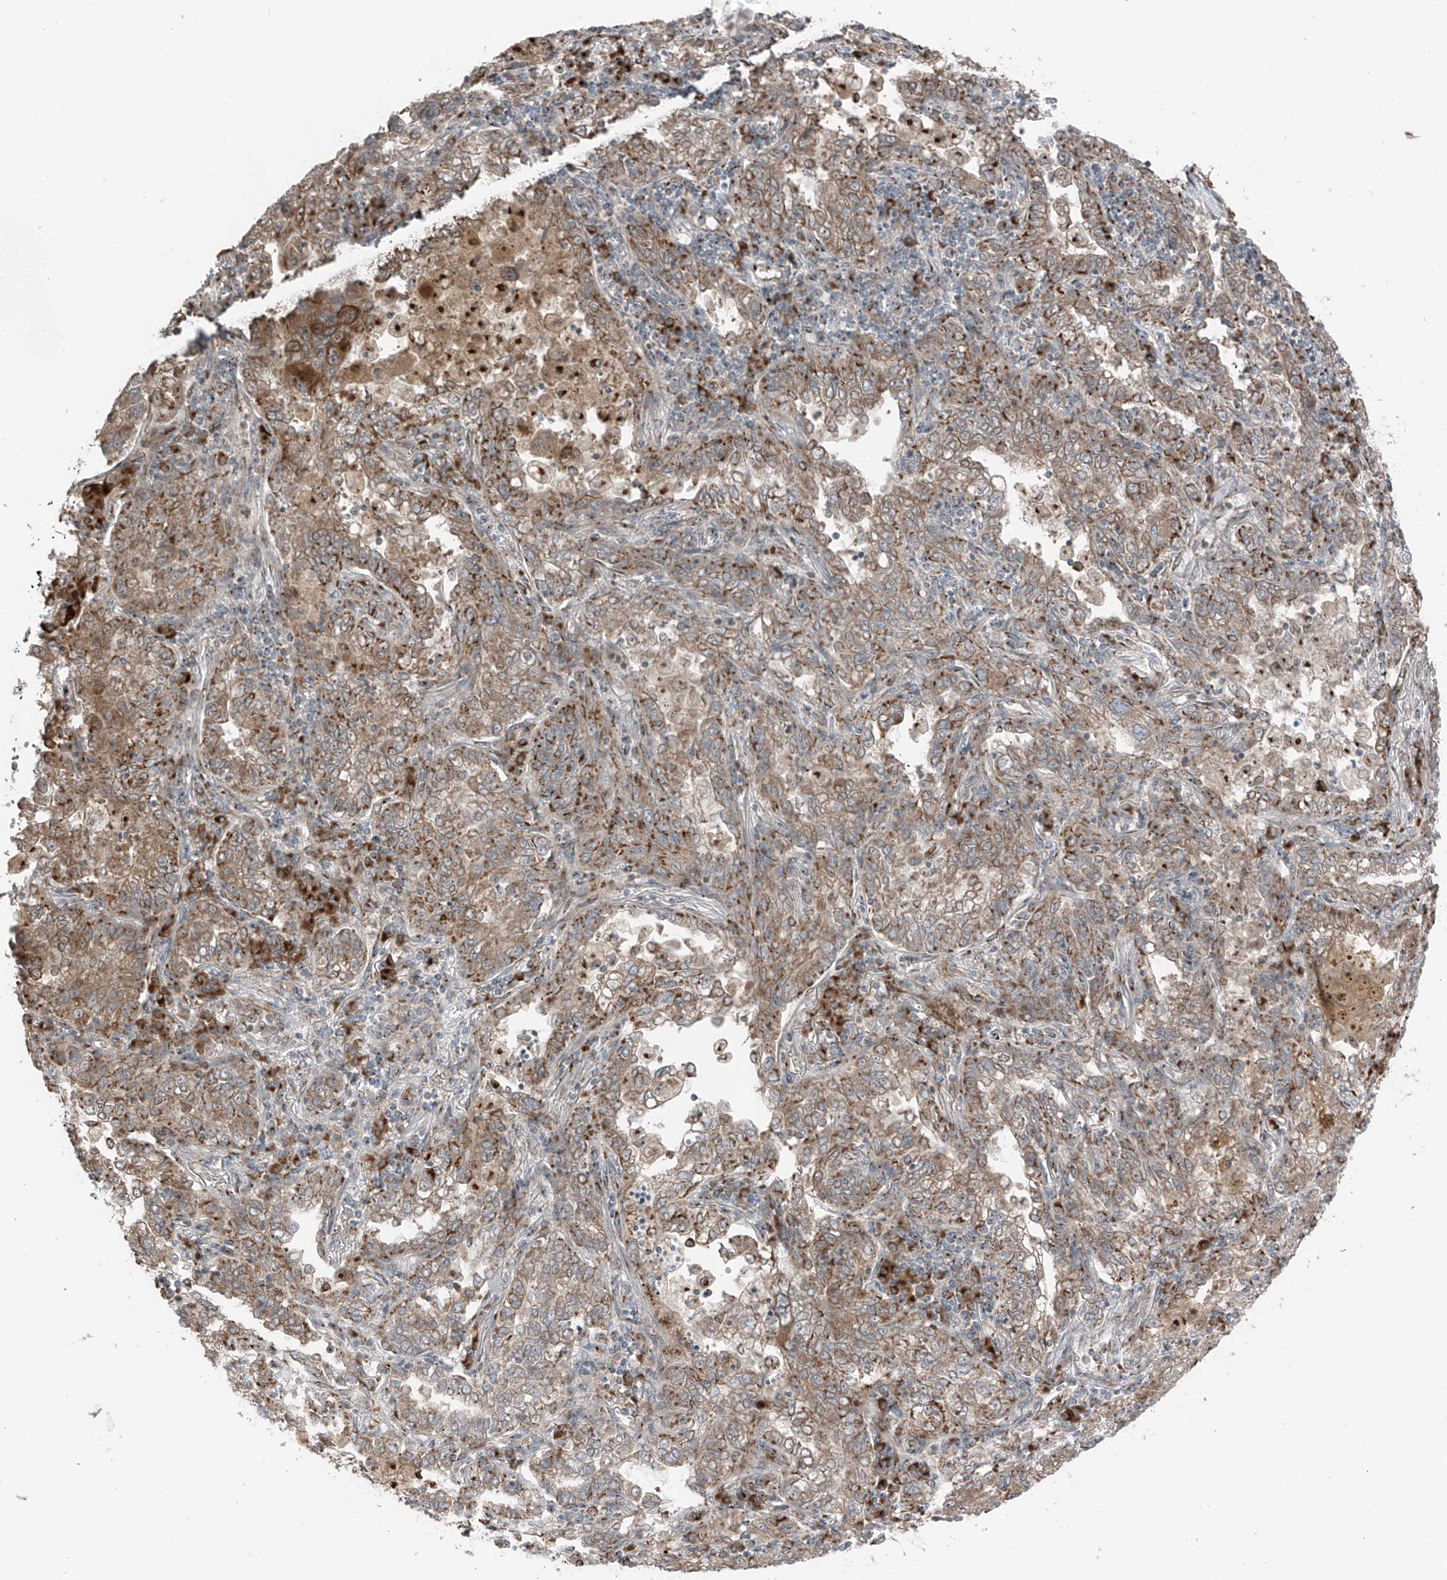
{"staining": {"intensity": "moderate", "quantity": ">75%", "location": "cytoplasmic/membranous"}, "tissue": "lung cancer", "cell_type": "Tumor cells", "image_type": "cancer", "snomed": [{"axis": "morphology", "description": "Adenocarcinoma, NOS"}, {"axis": "topography", "description": "Lung"}], "caption": "Lung adenocarcinoma stained for a protein reveals moderate cytoplasmic/membranous positivity in tumor cells.", "gene": "ERLEC1", "patient": {"sex": "male", "age": 49}}